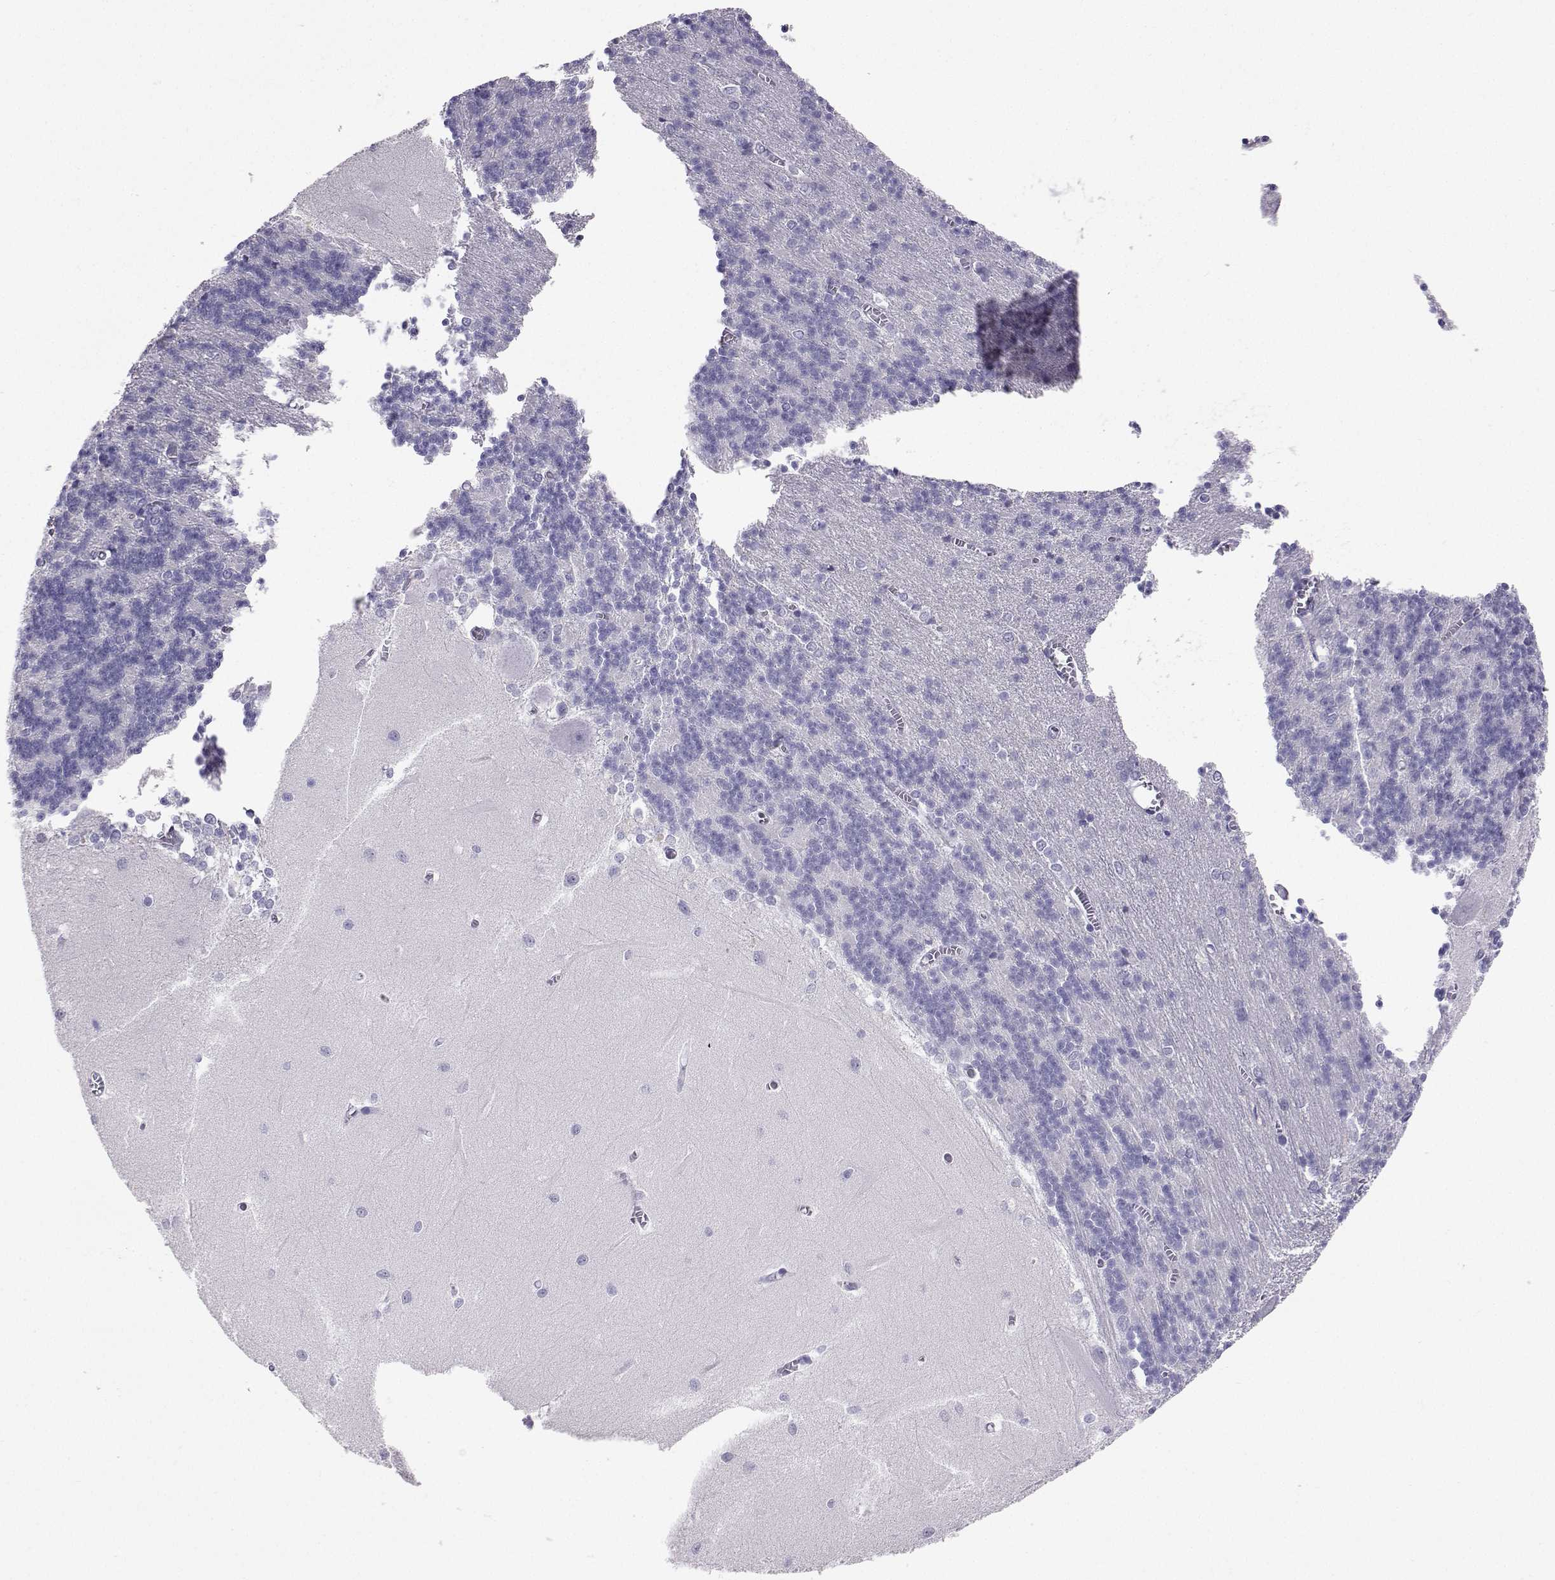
{"staining": {"intensity": "negative", "quantity": "none", "location": "none"}, "tissue": "cerebellum", "cell_type": "Cells in granular layer", "image_type": "normal", "snomed": [{"axis": "morphology", "description": "Normal tissue, NOS"}, {"axis": "topography", "description": "Cerebellum"}], "caption": "Micrograph shows no protein staining in cells in granular layer of unremarkable cerebellum.", "gene": "PLIN4", "patient": {"sex": "male", "age": 37}}